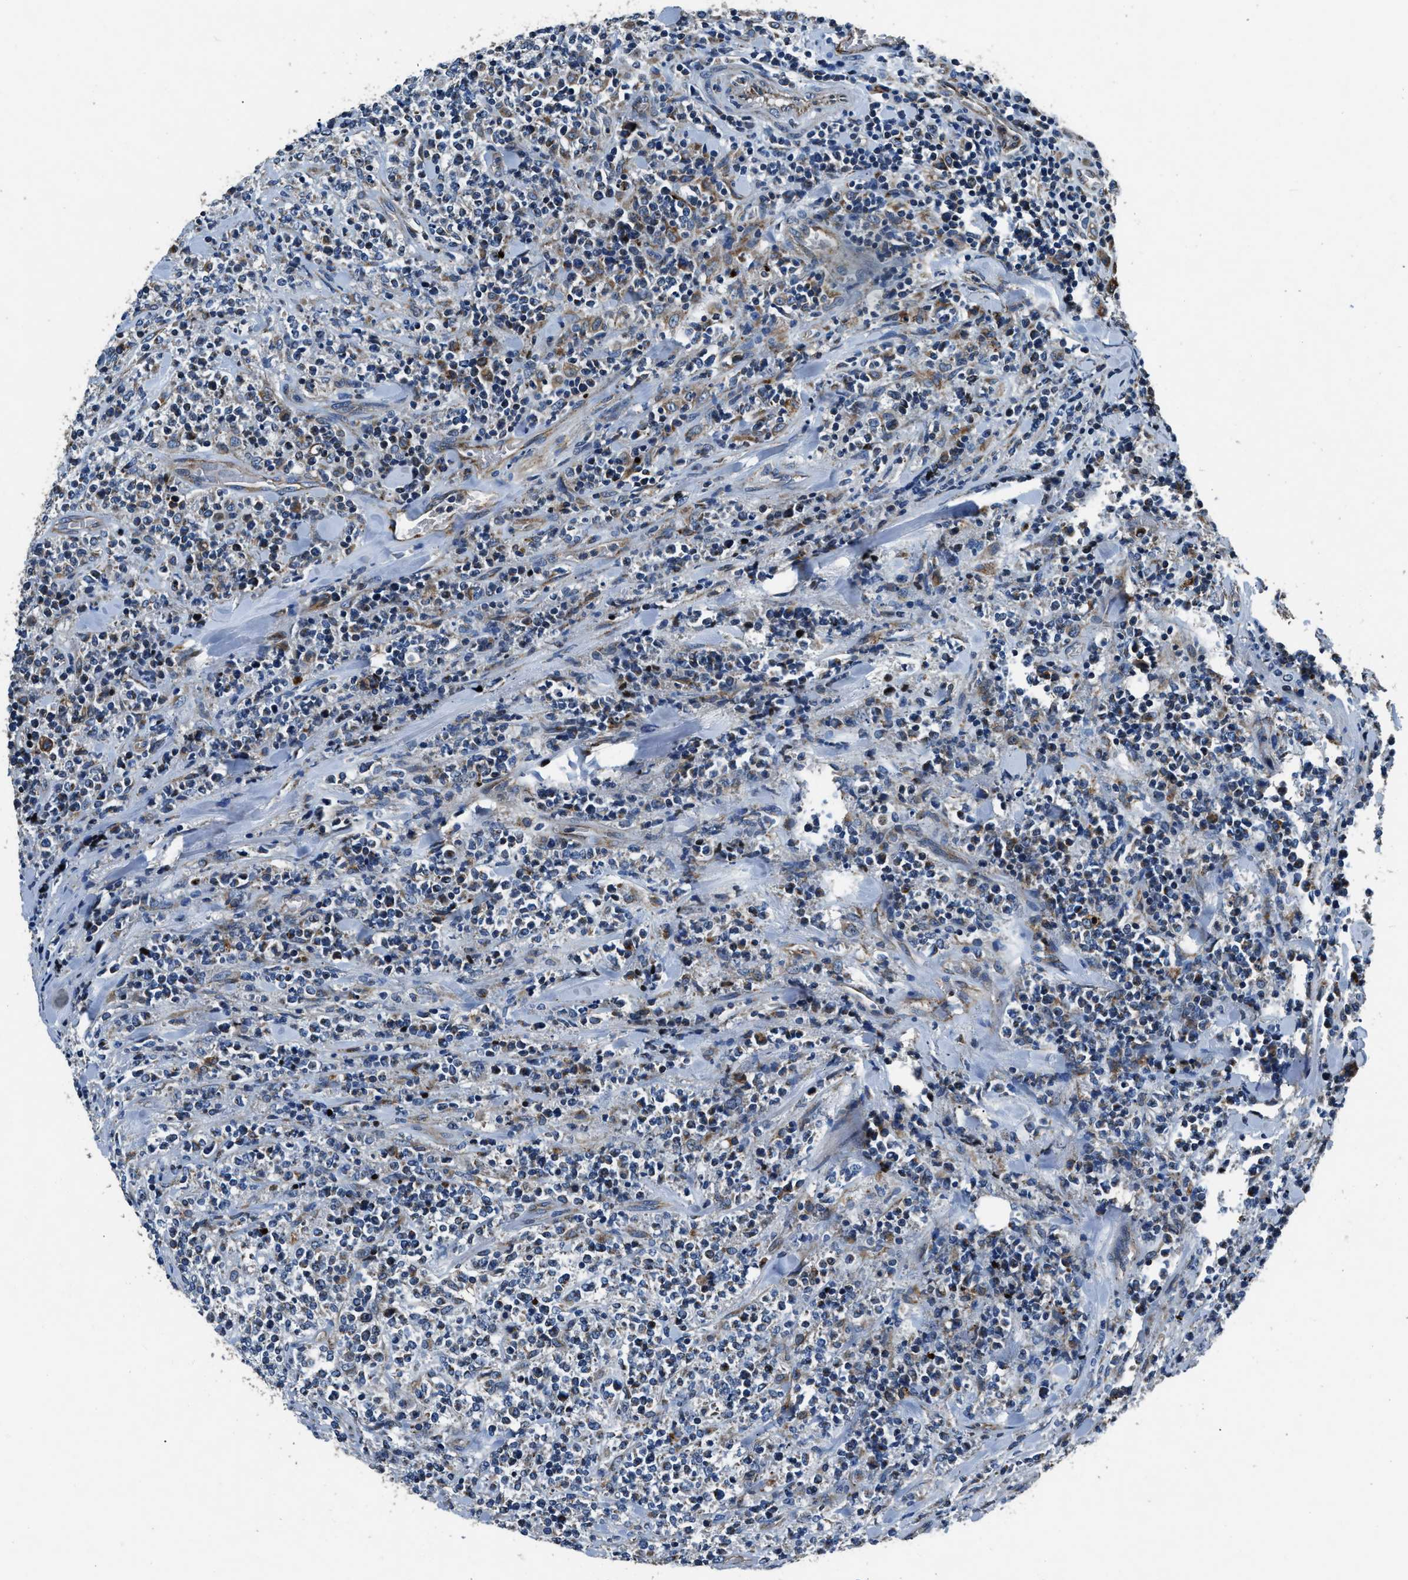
{"staining": {"intensity": "moderate", "quantity": "<25%", "location": "cytoplasmic/membranous"}, "tissue": "lymphoma", "cell_type": "Tumor cells", "image_type": "cancer", "snomed": [{"axis": "morphology", "description": "Malignant lymphoma, non-Hodgkin's type, High grade"}, {"axis": "topography", "description": "Soft tissue"}], "caption": "Malignant lymphoma, non-Hodgkin's type (high-grade) tissue reveals moderate cytoplasmic/membranous expression in about <25% of tumor cells", "gene": "OGDH", "patient": {"sex": "male", "age": 18}}